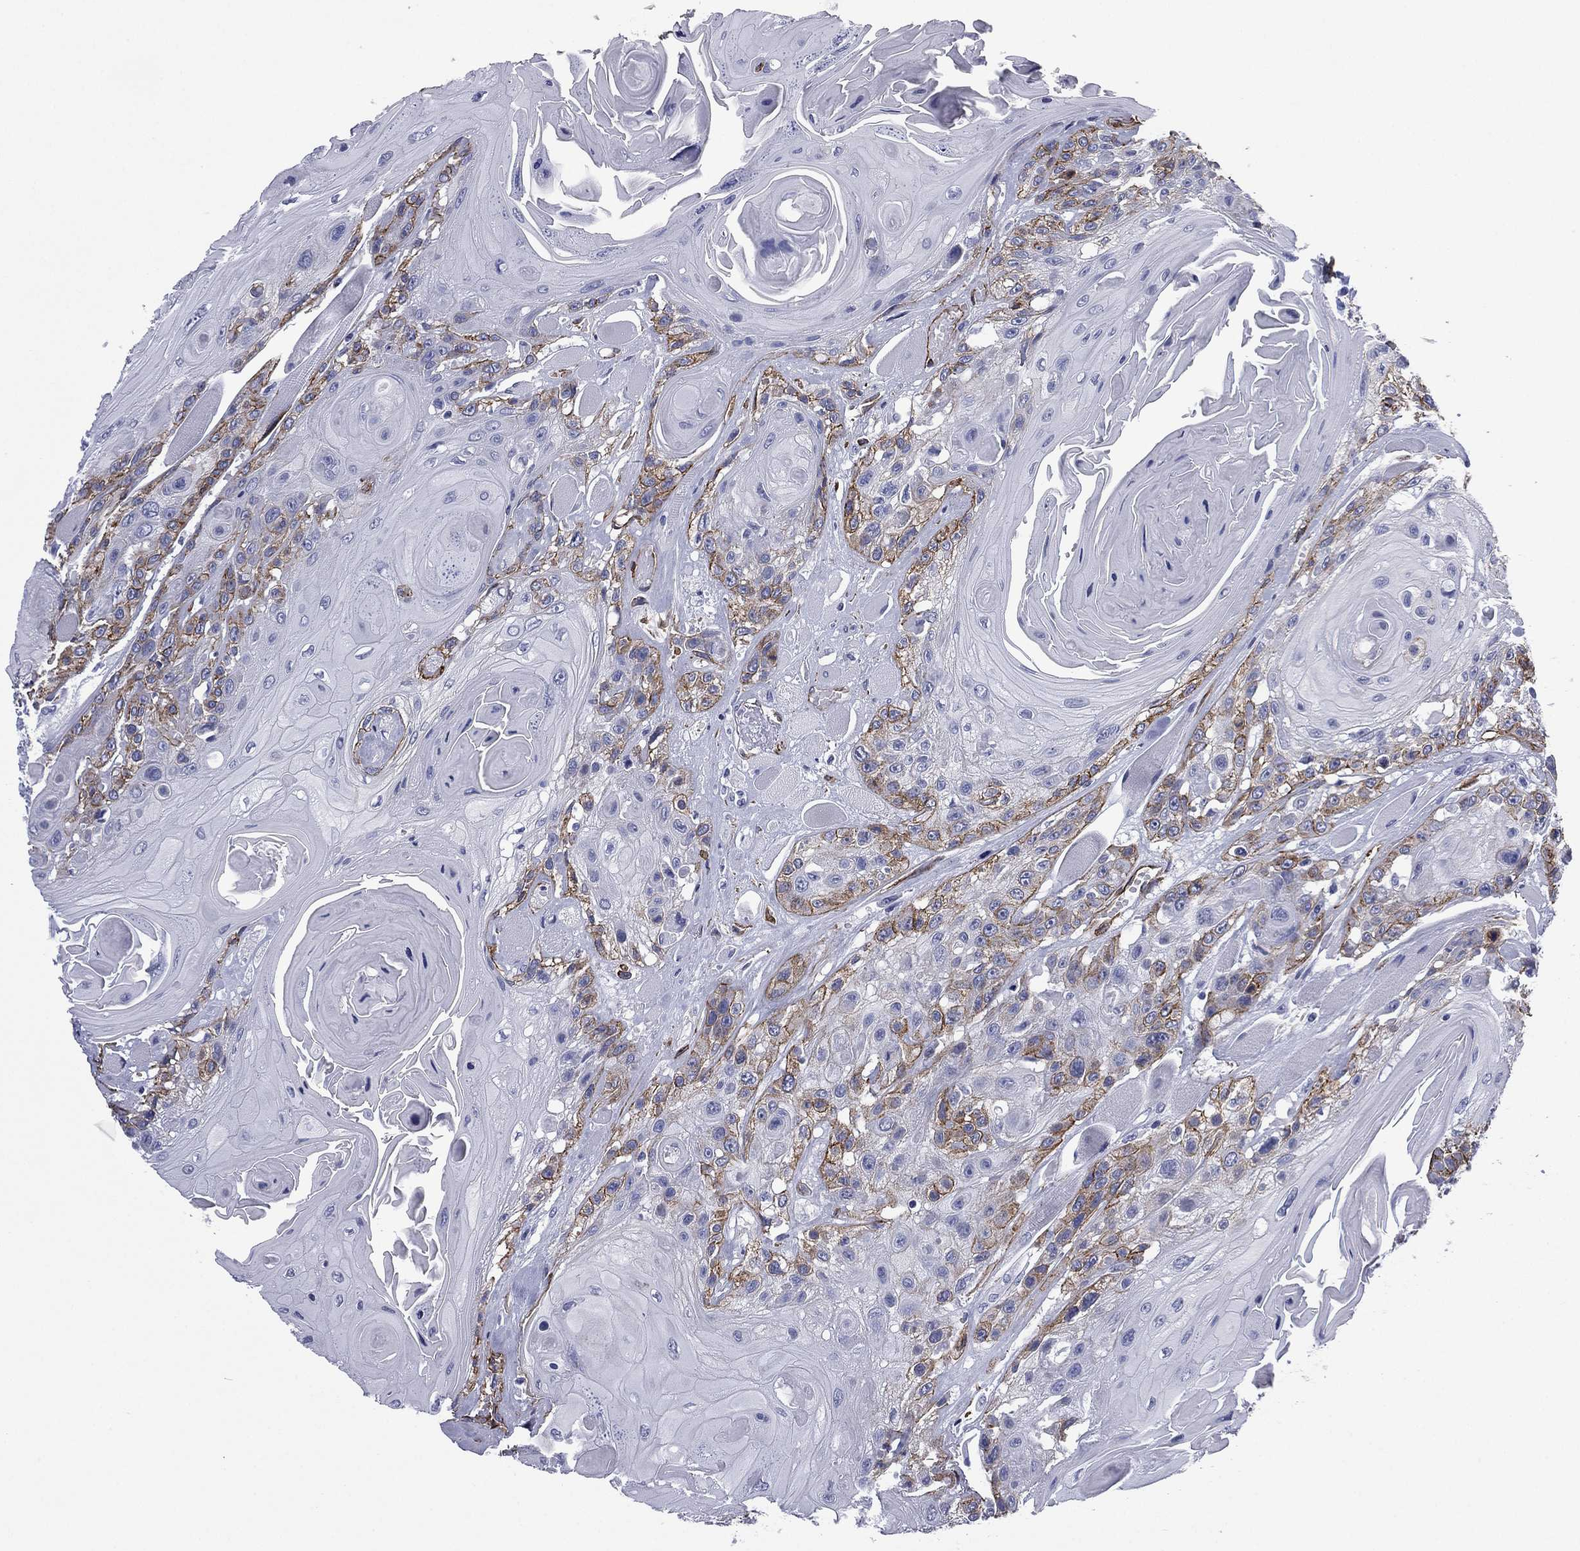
{"staining": {"intensity": "moderate", "quantity": "<25%", "location": "cytoplasmic/membranous"}, "tissue": "head and neck cancer", "cell_type": "Tumor cells", "image_type": "cancer", "snomed": [{"axis": "morphology", "description": "Squamous cell carcinoma, NOS"}, {"axis": "topography", "description": "Head-Neck"}], "caption": "An image of head and neck squamous cell carcinoma stained for a protein displays moderate cytoplasmic/membranous brown staining in tumor cells.", "gene": "CAVIN3", "patient": {"sex": "female", "age": 59}}